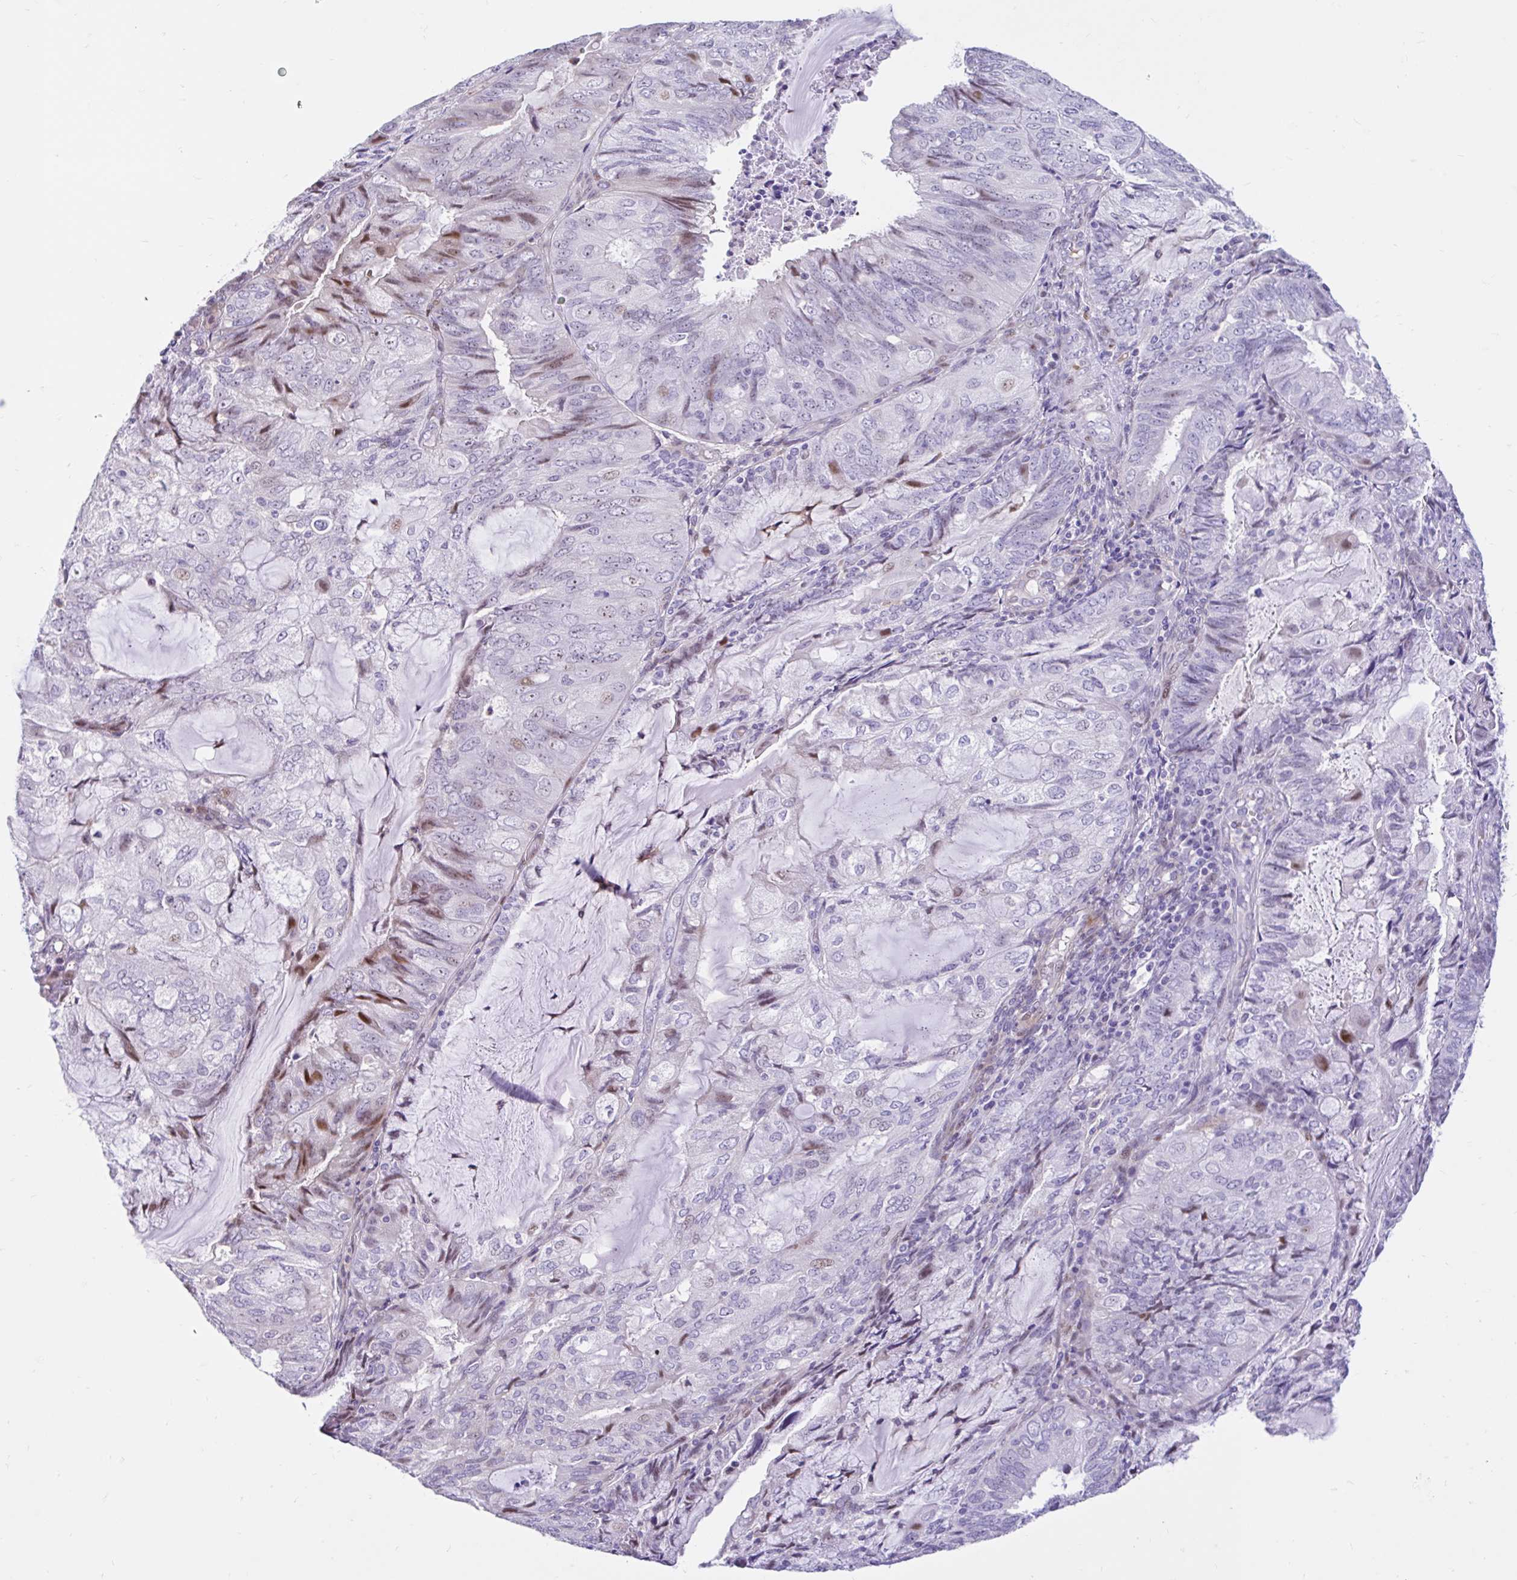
{"staining": {"intensity": "moderate", "quantity": "<25%", "location": "nuclear"}, "tissue": "endometrial cancer", "cell_type": "Tumor cells", "image_type": "cancer", "snomed": [{"axis": "morphology", "description": "Adenocarcinoma, NOS"}, {"axis": "topography", "description": "Endometrium"}], "caption": "Immunohistochemical staining of adenocarcinoma (endometrial) exhibits moderate nuclear protein positivity in about <25% of tumor cells.", "gene": "NHLH2", "patient": {"sex": "female", "age": 81}}